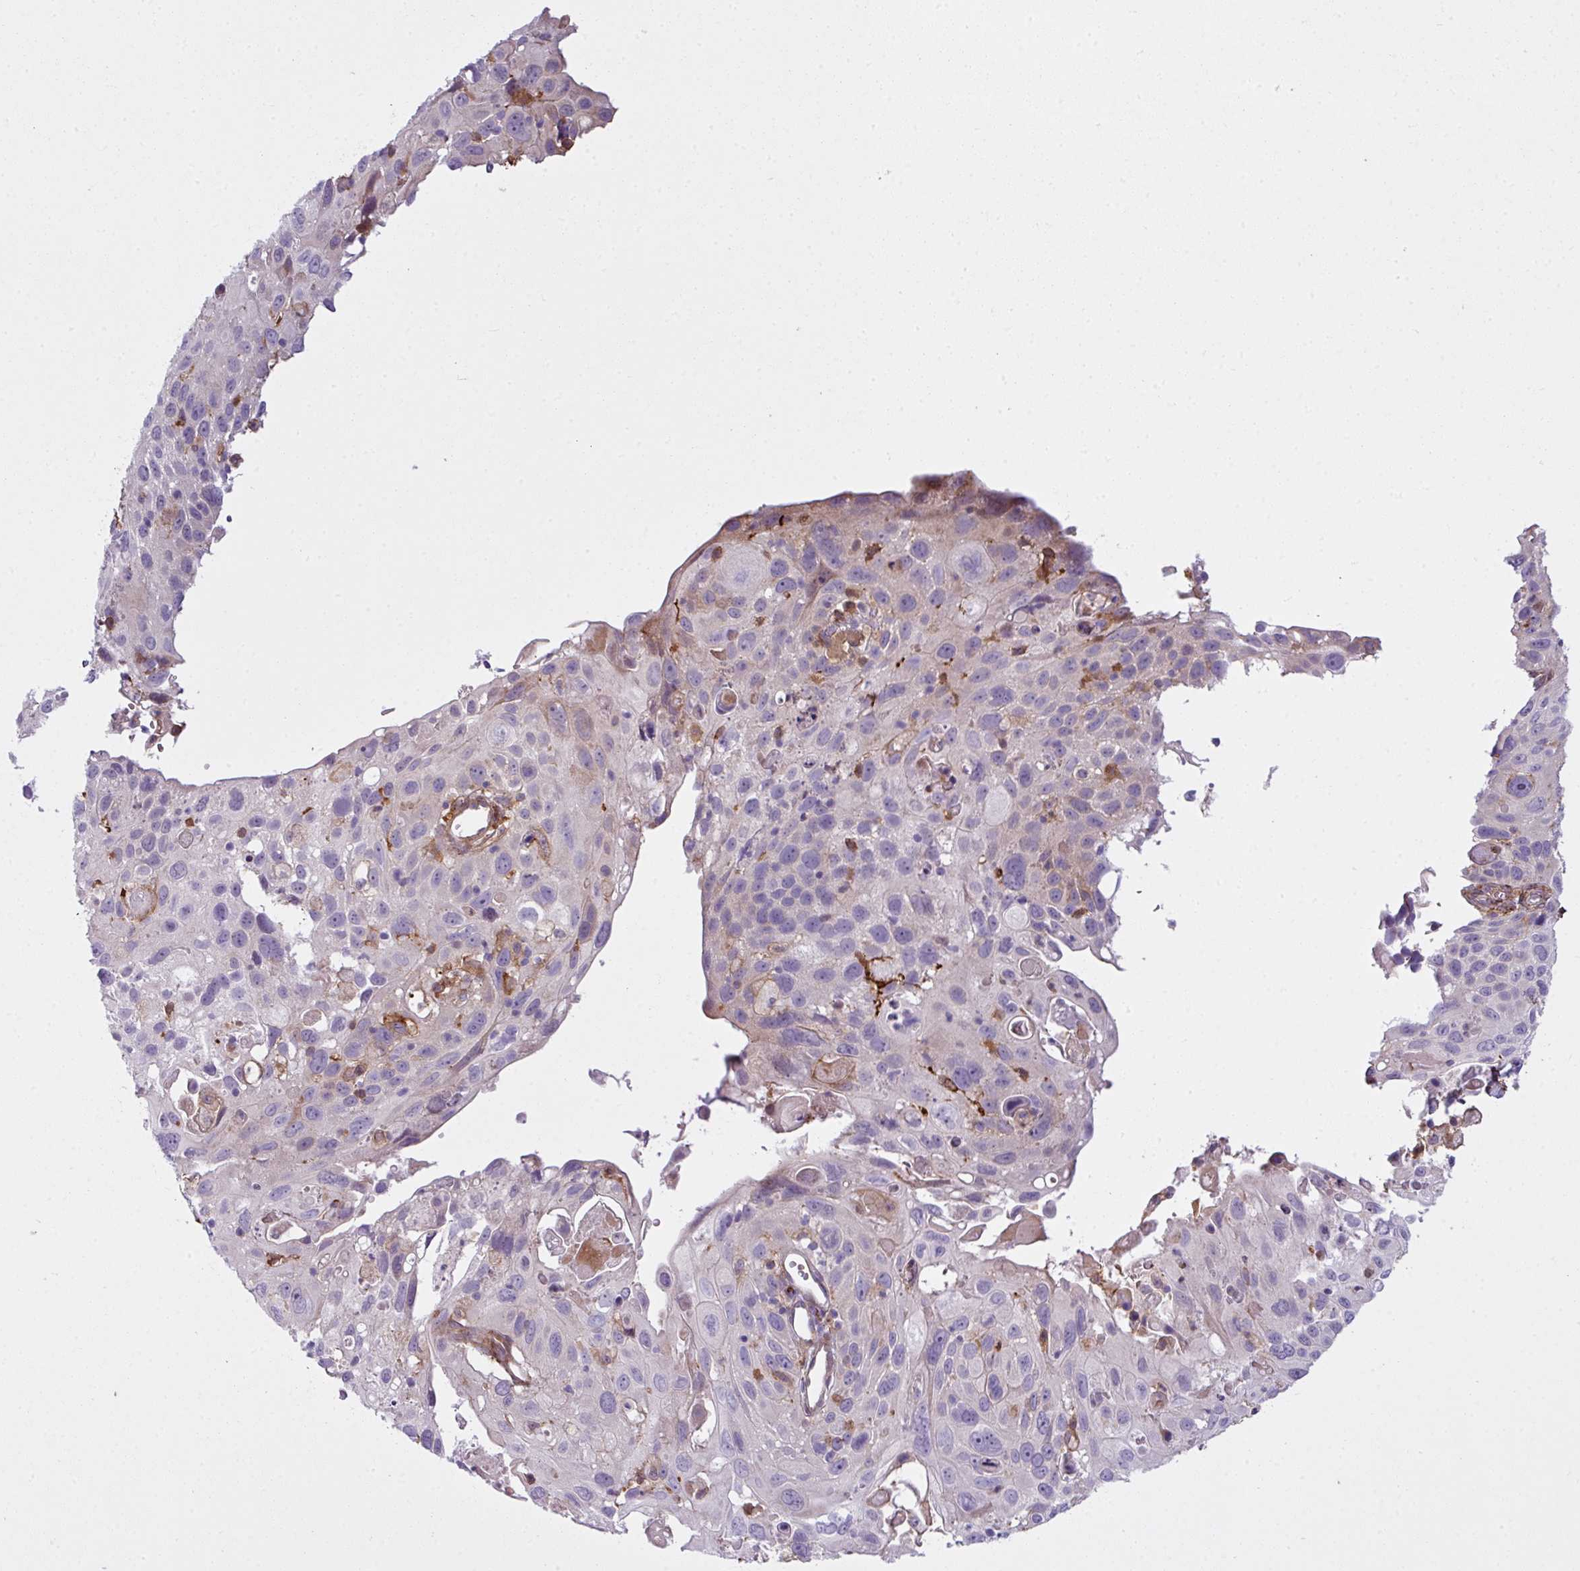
{"staining": {"intensity": "negative", "quantity": "none", "location": "none"}, "tissue": "cervical cancer", "cell_type": "Tumor cells", "image_type": "cancer", "snomed": [{"axis": "morphology", "description": "Squamous cell carcinoma, NOS"}, {"axis": "topography", "description": "Cervix"}], "caption": "Cervical cancer (squamous cell carcinoma) stained for a protein using immunohistochemistry exhibits no staining tumor cells.", "gene": "COL8A1", "patient": {"sex": "female", "age": 70}}